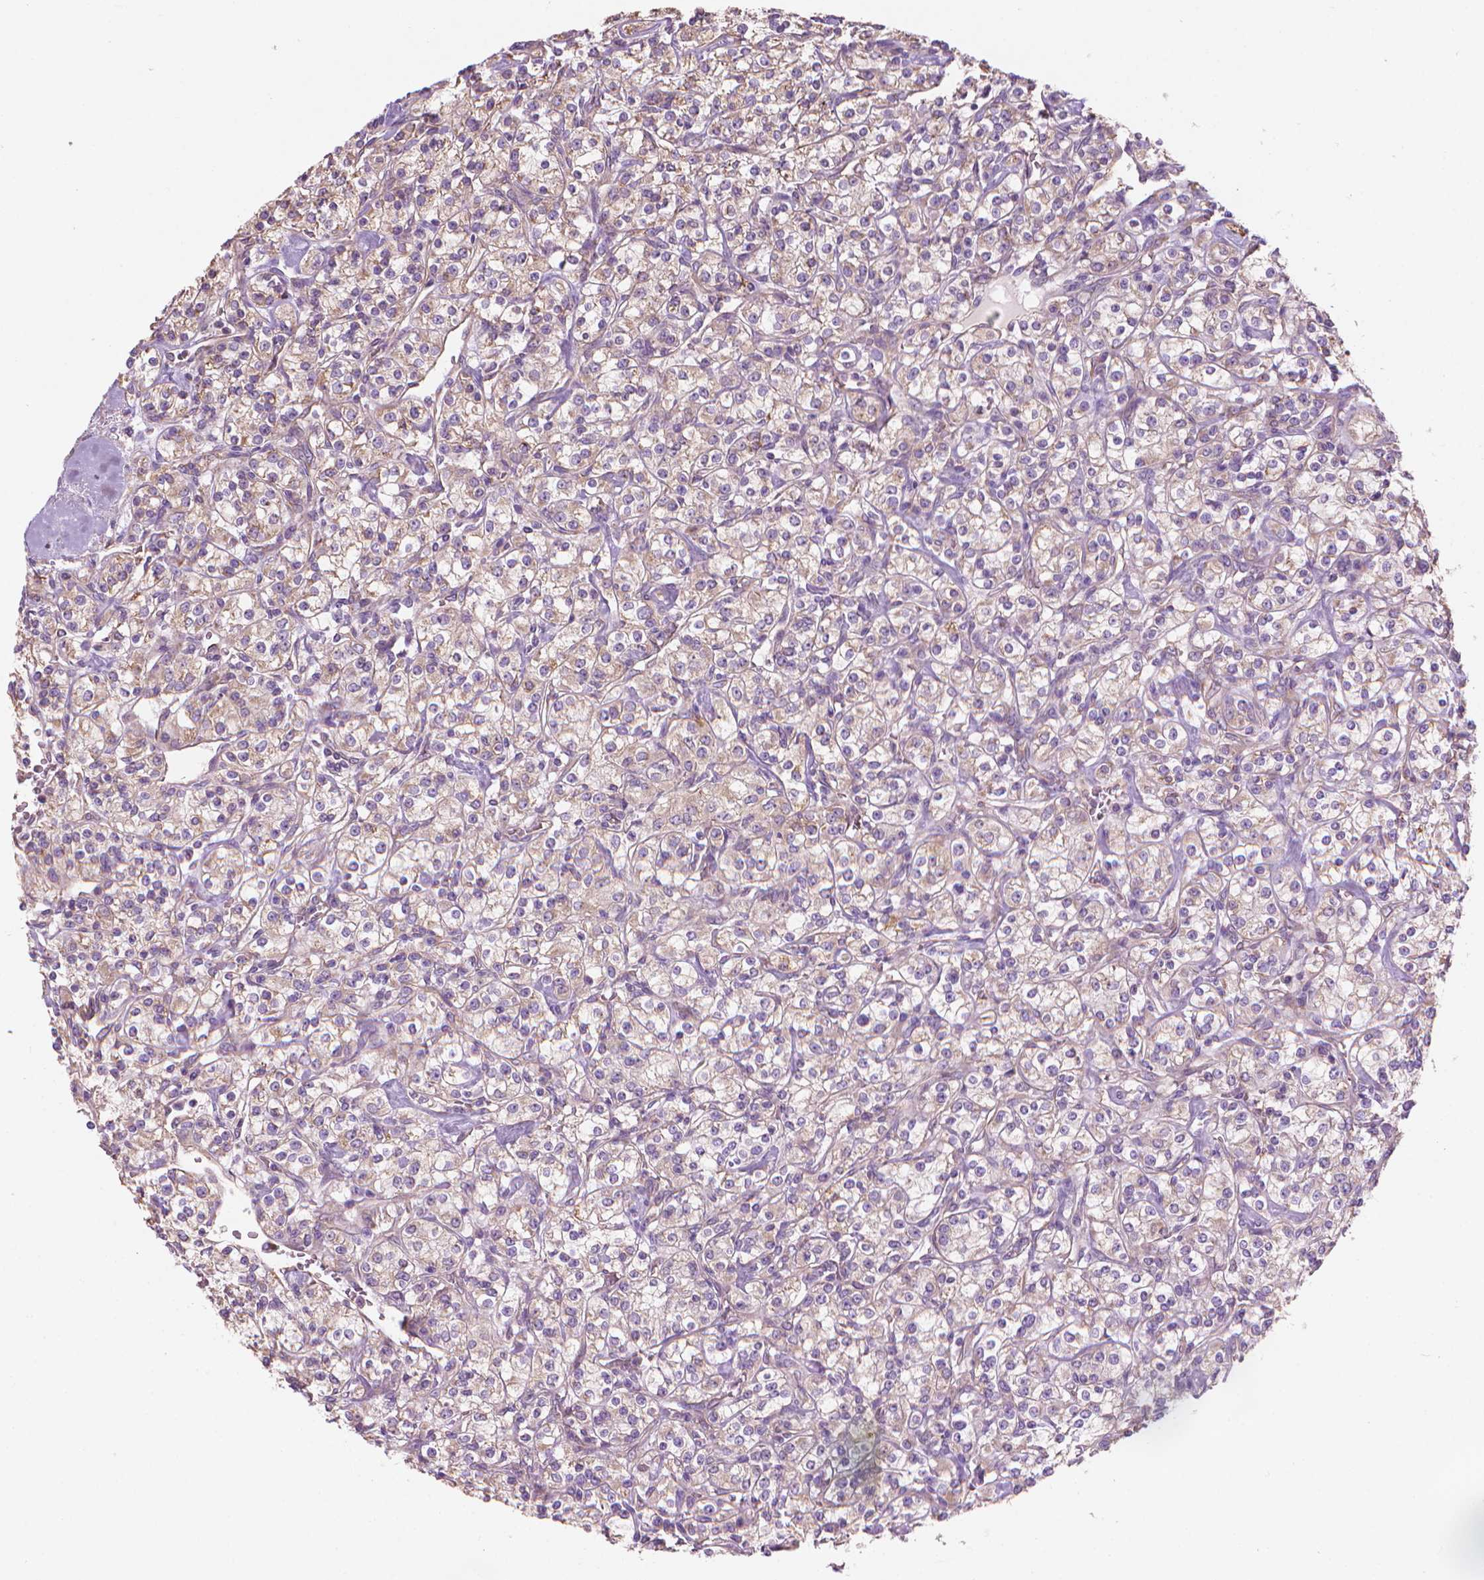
{"staining": {"intensity": "weak", "quantity": "25%-75%", "location": "cytoplasmic/membranous"}, "tissue": "renal cancer", "cell_type": "Tumor cells", "image_type": "cancer", "snomed": [{"axis": "morphology", "description": "Adenocarcinoma, NOS"}, {"axis": "topography", "description": "Kidney"}], "caption": "High-magnification brightfield microscopy of adenocarcinoma (renal) stained with DAB (brown) and counterstained with hematoxylin (blue). tumor cells exhibit weak cytoplasmic/membranous positivity is appreciated in about25%-75% of cells. (DAB IHC, brown staining for protein, blue staining for nuclei).", "gene": "TTC29", "patient": {"sex": "male", "age": 77}}